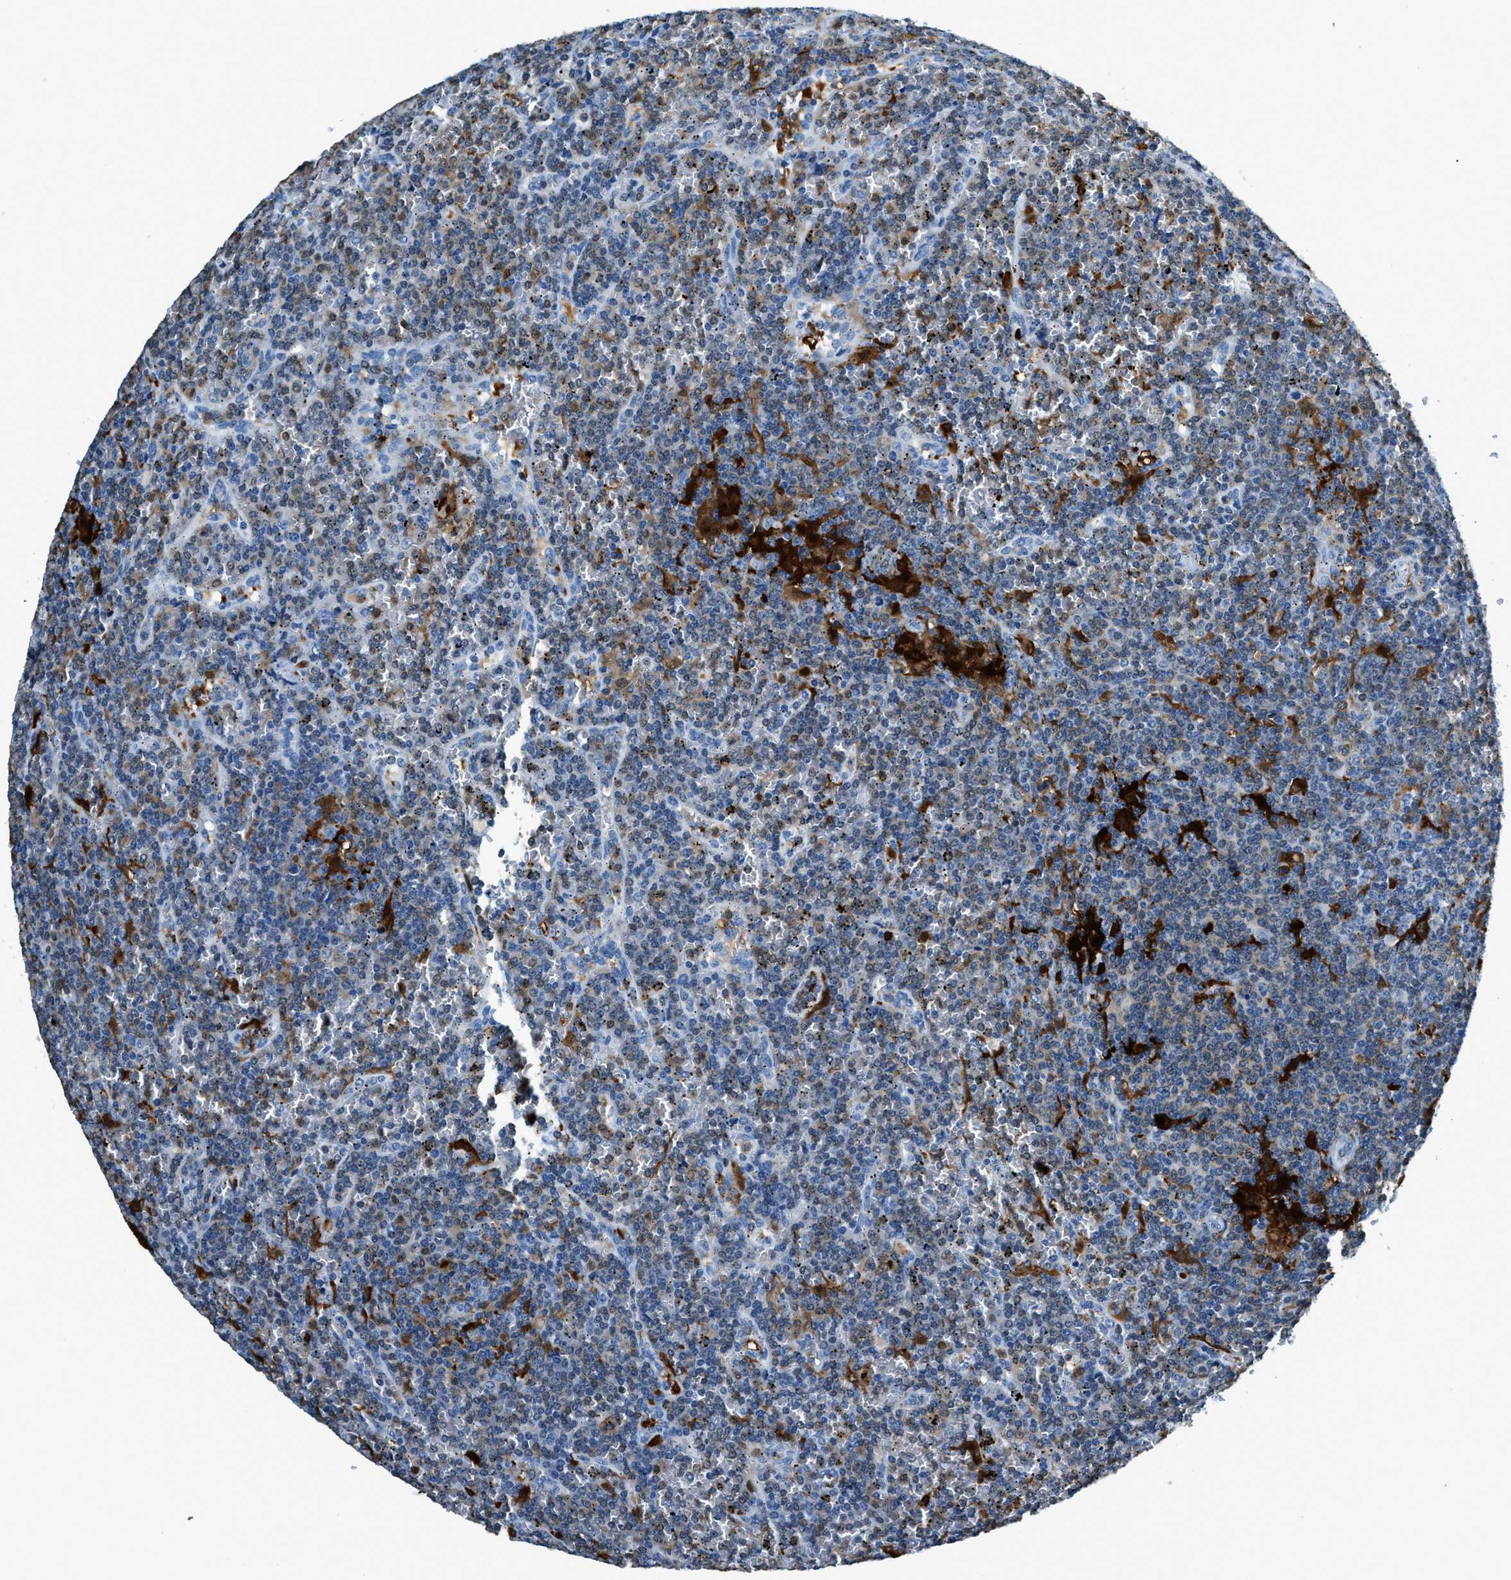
{"staining": {"intensity": "weak", "quantity": "25%-75%", "location": "cytoplasmic/membranous"}, "tissue": "lymphoma", "cell_type": "Tumor cells", "image_type": "cancer", "snomed": [{"axis": "morphology", "description": "Malignant lymphoma, non-Hodgkin's type, Low grade"}, {"axis": "topography", "description": "Spleen"}], "caption": "IHC staining of malignant lymphoma, non-Hodgkin's type (low-grade), which shows low levels of weak cytoplasmic/membranous expression in about 25%-75% of tumor cells indicating weak cytoplasmic/membranous protein staining. The staining was performed using DAB (3,3'-diaminobenzidine) (brown) for protein detection and nuclei were counterstained in hematoxylin (blue).", "gene": "CAPG", "patient": {"sex": "female", "age": 19}}